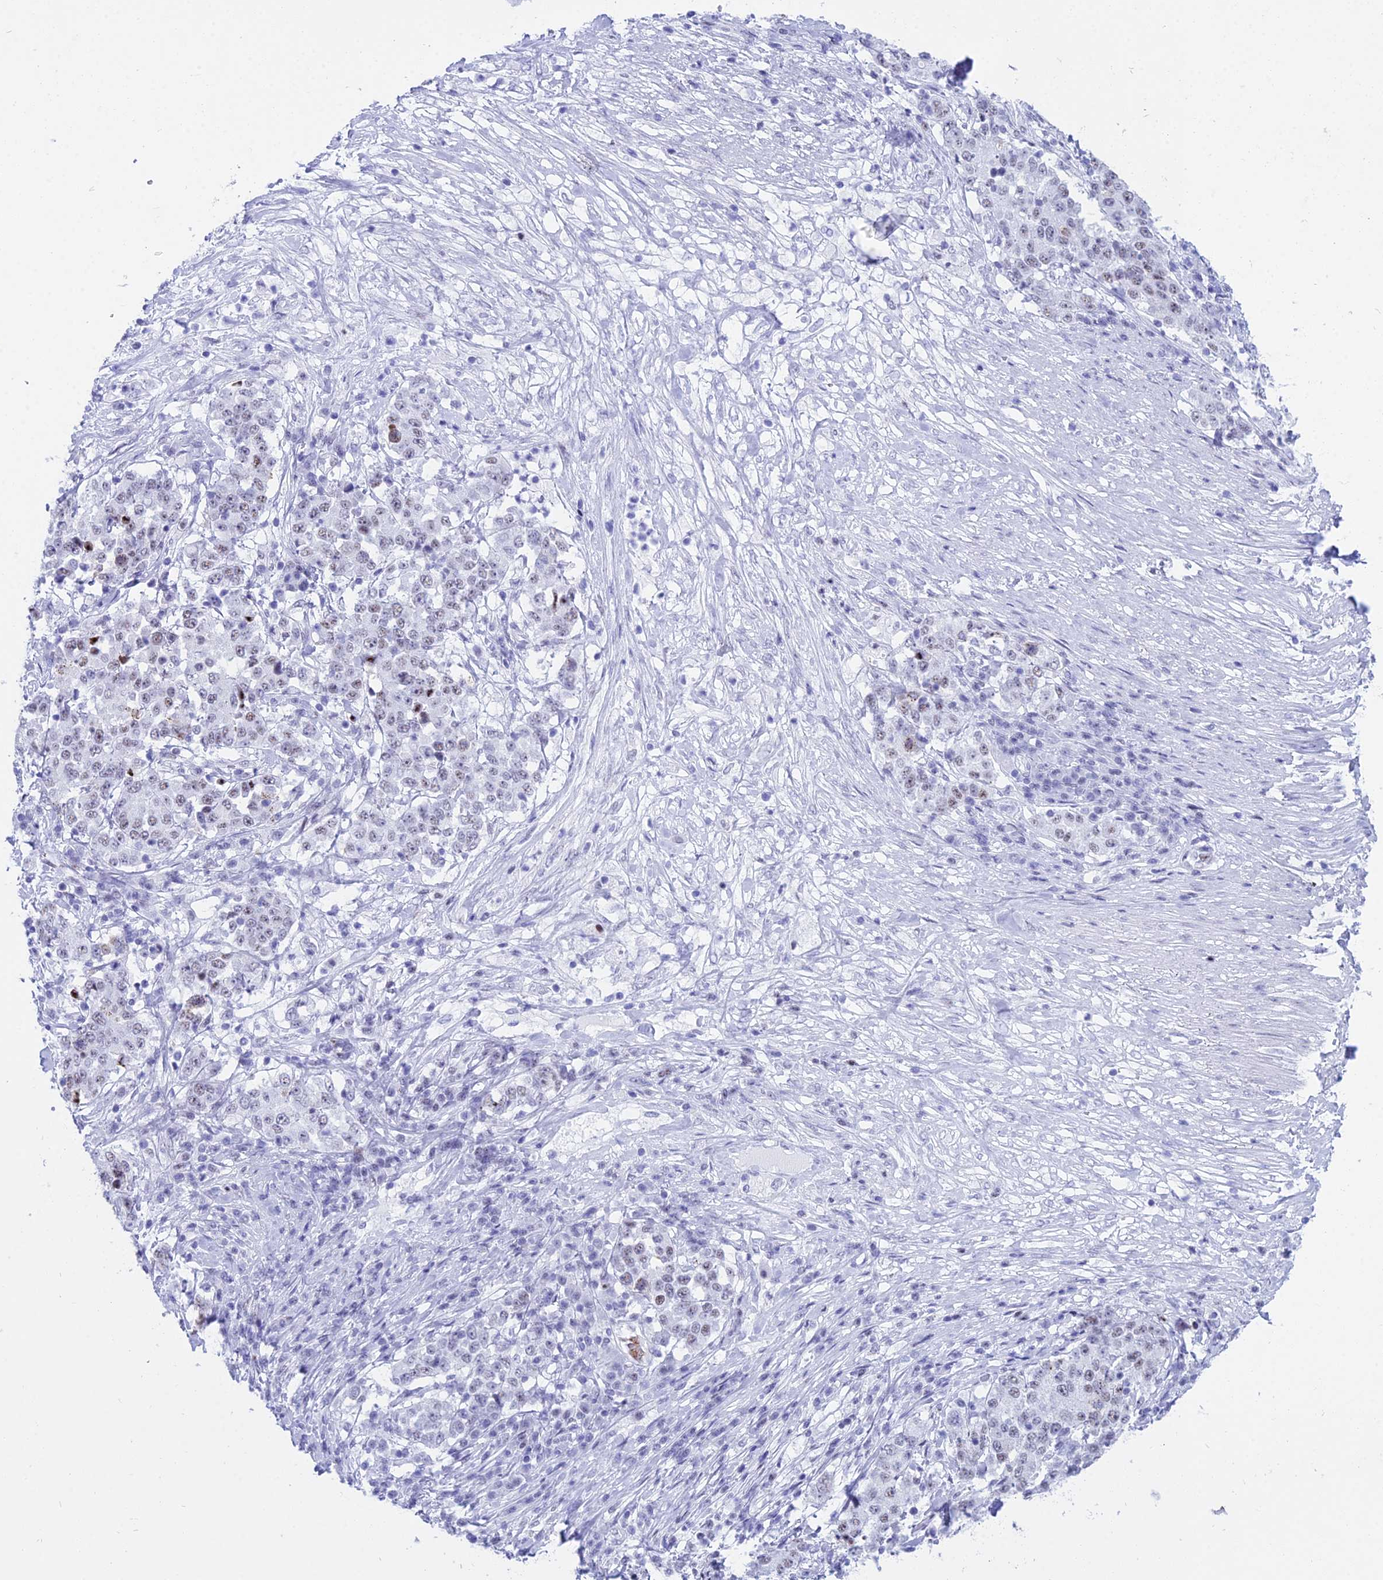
{"staining": {"intensity": "weak", "quantity": "25%-75%", "location": "nuclear"}, "tissue": "stomach cancer", "cell_type": "Tumor cells", "image_type": "cancer", "snomed": [{"axis": "morphology", "description": "Adenocarcinoma, NOS"}, {"axis": "topography", "description": "Stomach"}], "caption": "DAB immunohistochemical staining of human stomach cancer exhibits weak nuclear protein expression in about 25%-75% of tumor cells.", "gene": "RNPS1", "patient": {"sex": "male", "age": 59}}